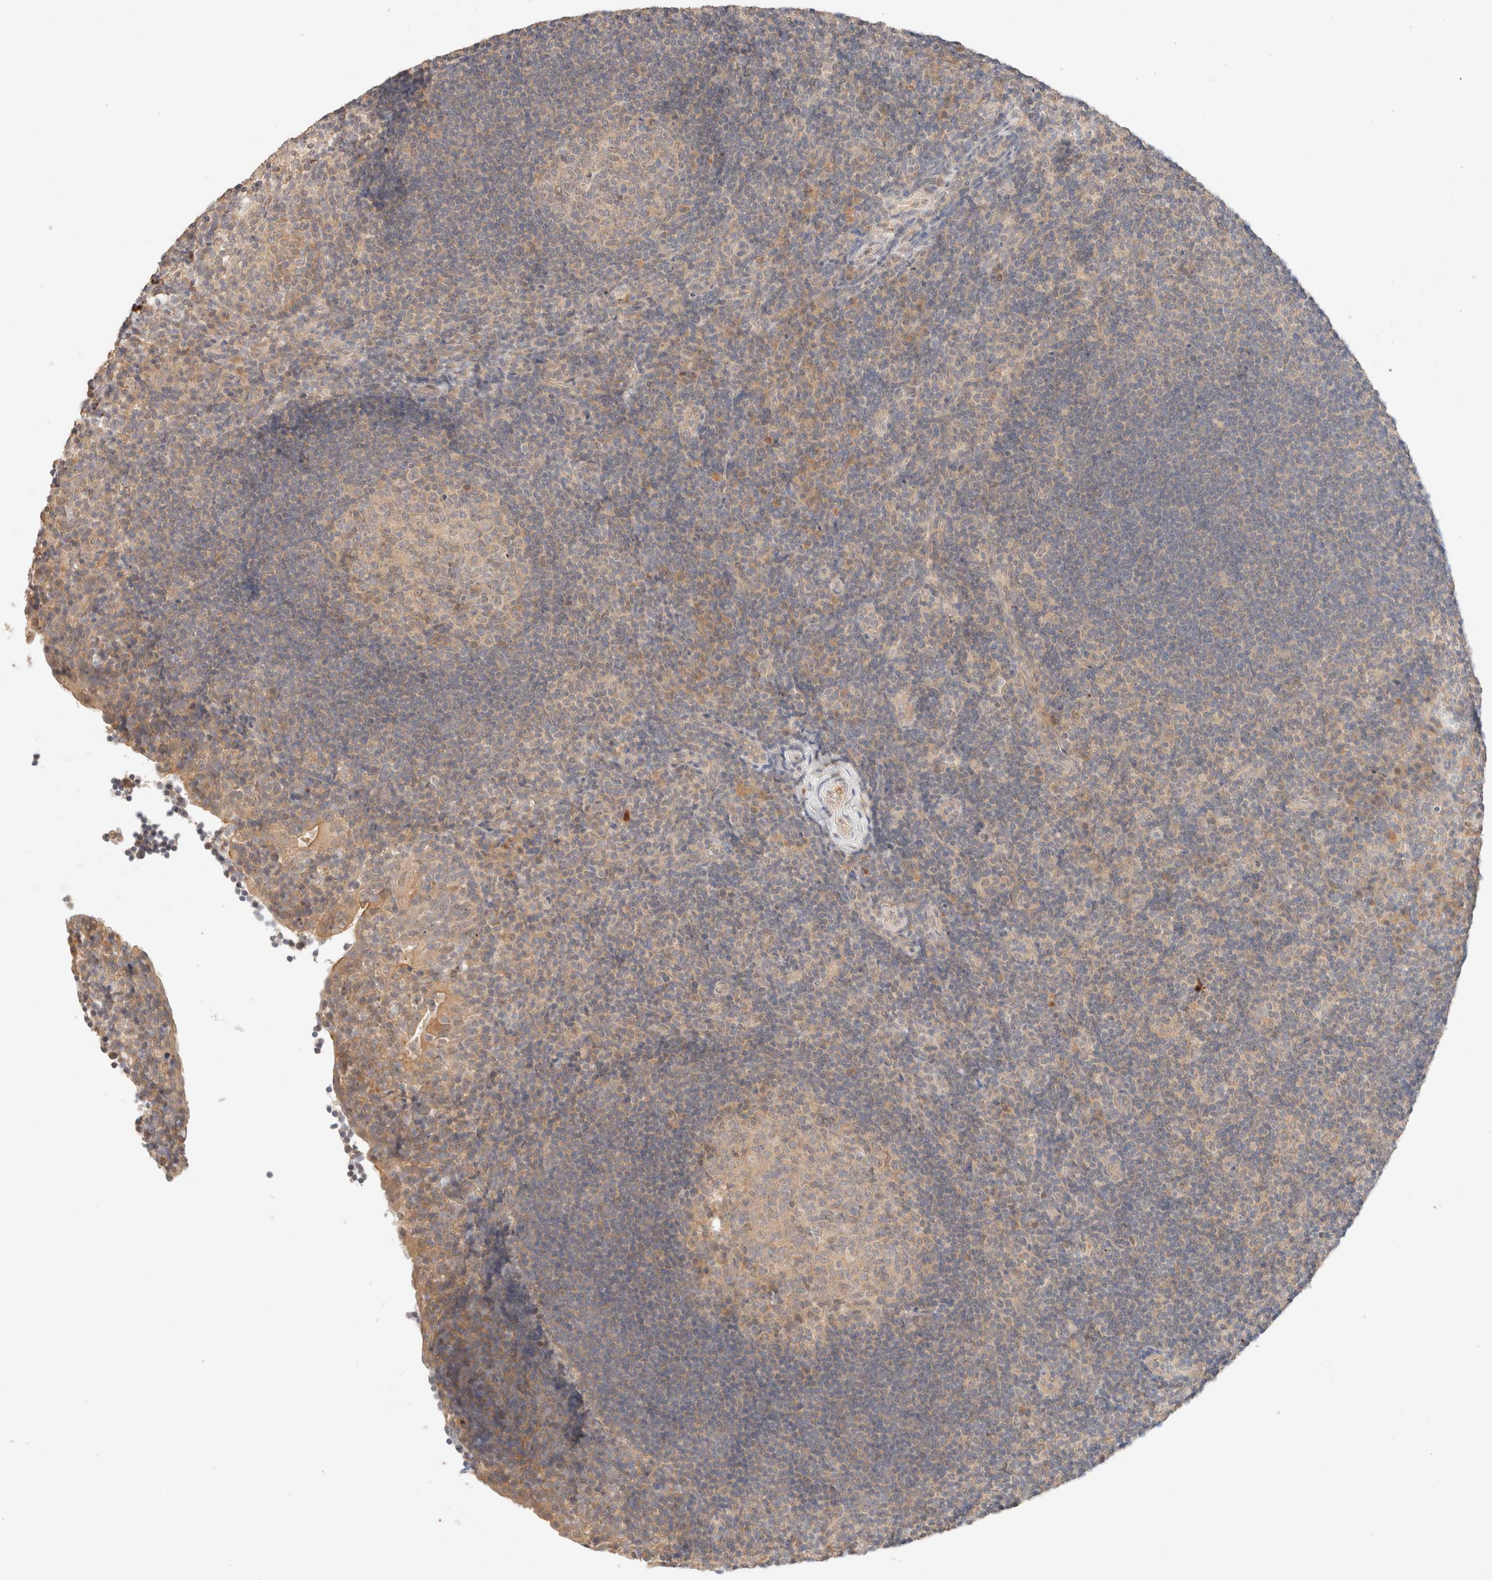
{"staining": {"intensity": "weak", "quantity": ">75%", "location": "cytoplasmic/membranous"}, "tissue": "tonsil", "cell_type": "Germinal center cells", "image_type": "normal", "snomed": [{"axis": "morphology", "description": "Normal tissue, NOS"}, {"axis": "topography", "description": "Tonsil"}], "caption": "Weak cytoplasmic/membranous expression is identified in about >75% of germinal center cells in unremarkable tonsil.", "gene": "SARM1", "patient": {"sex": "female", "age": 40}}